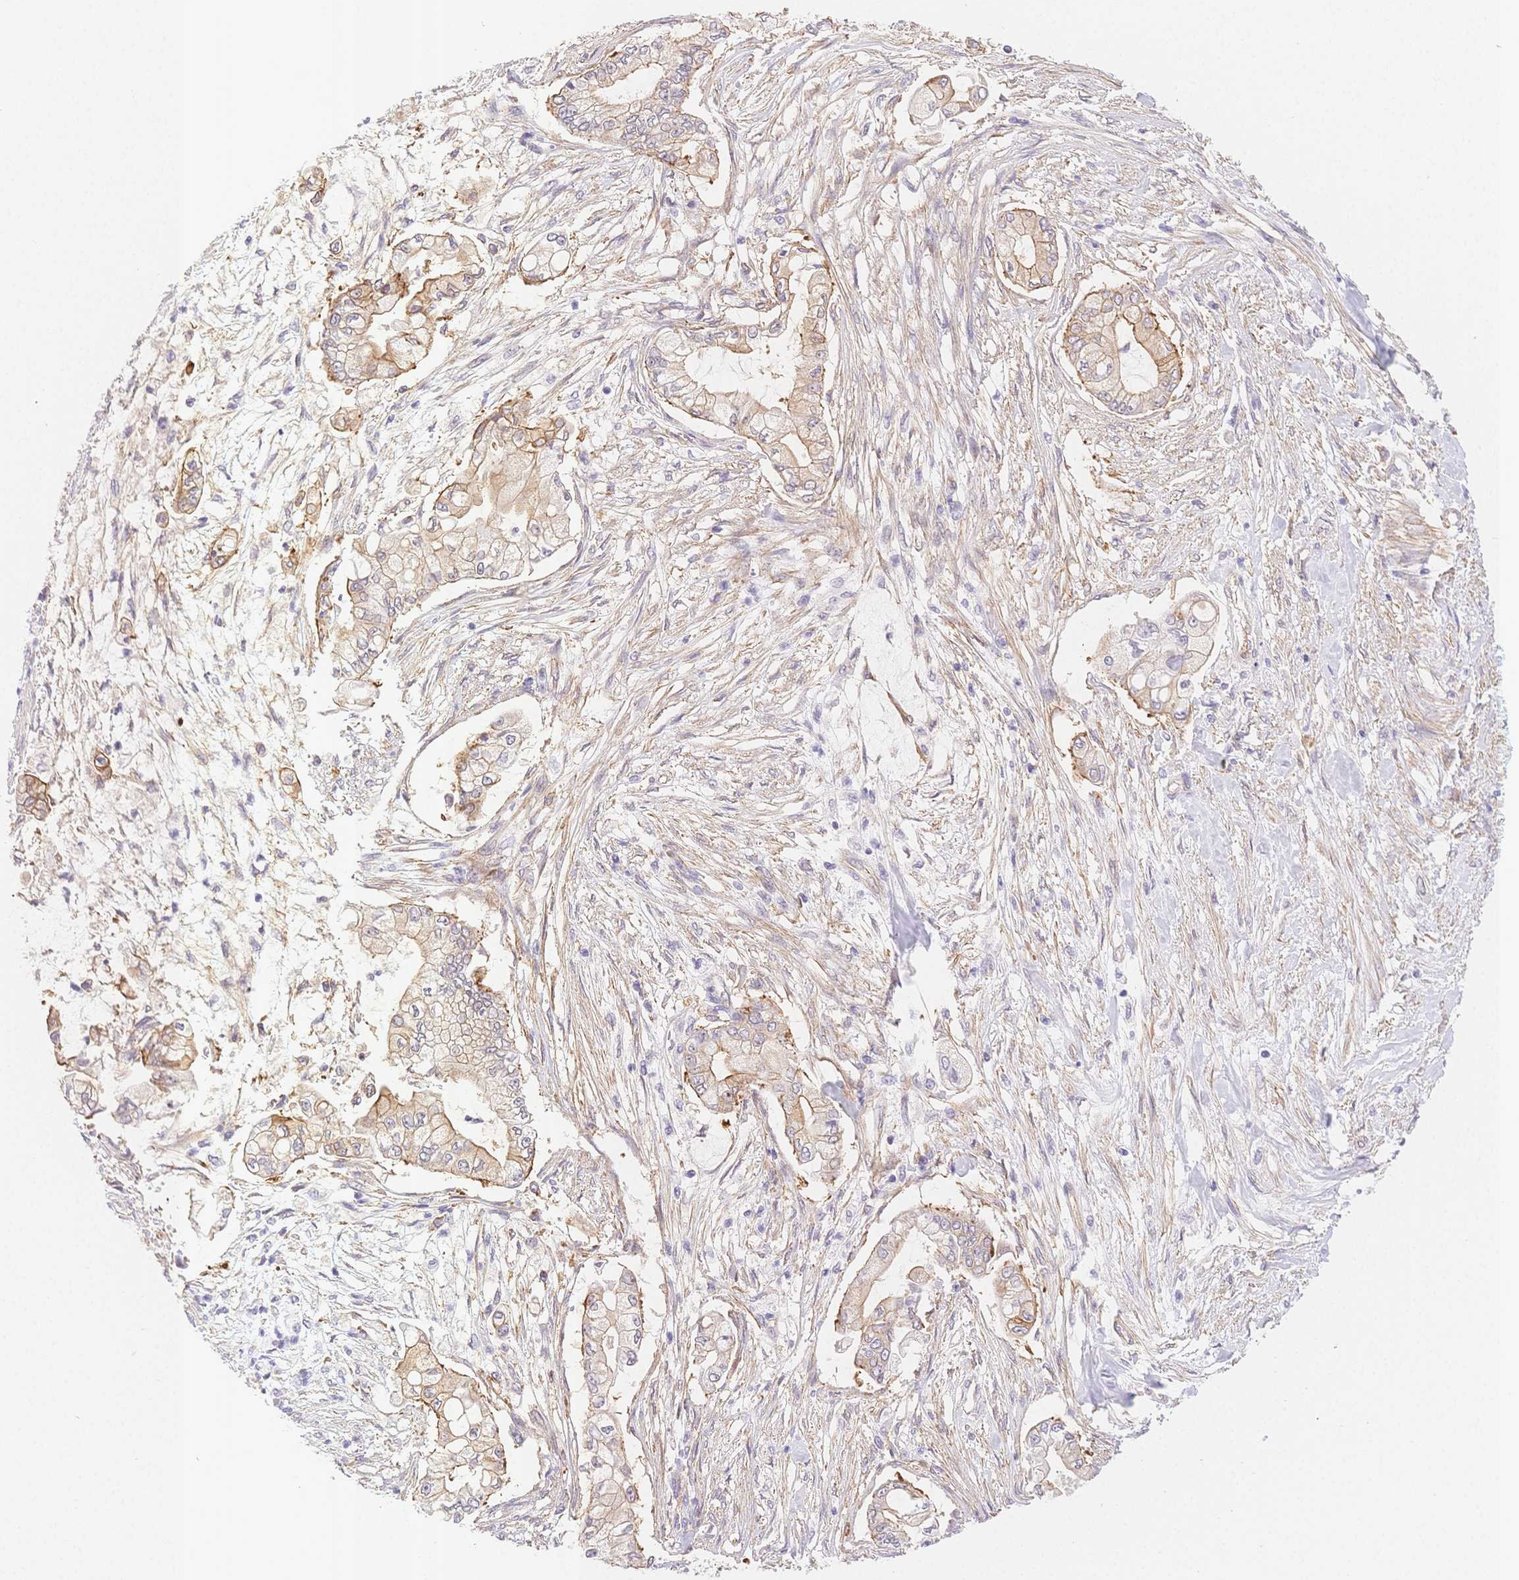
{"staining": {"intensity": "moderate", "quantity": "25%-75%", "location": "cytoplasmic/membranous"}, "tissue": "pancreatic cancer", "cell_type": "Tumor cells", "image_type": "cancer", "snomed": [{"axis": "morphology", "description": "Adenocarcinoma, NOS"}, {"axis": "topography", "description": "Pancreas"}], "caption": "The image exhibits staining of pancreatic cancer (adenocarcinoma), revealing moderate cytoplasmic/membranous protein expression (brown color) within tumor cells.", "gene": "CSN1S1", "patient": {"sex": "female", "age": 69}}